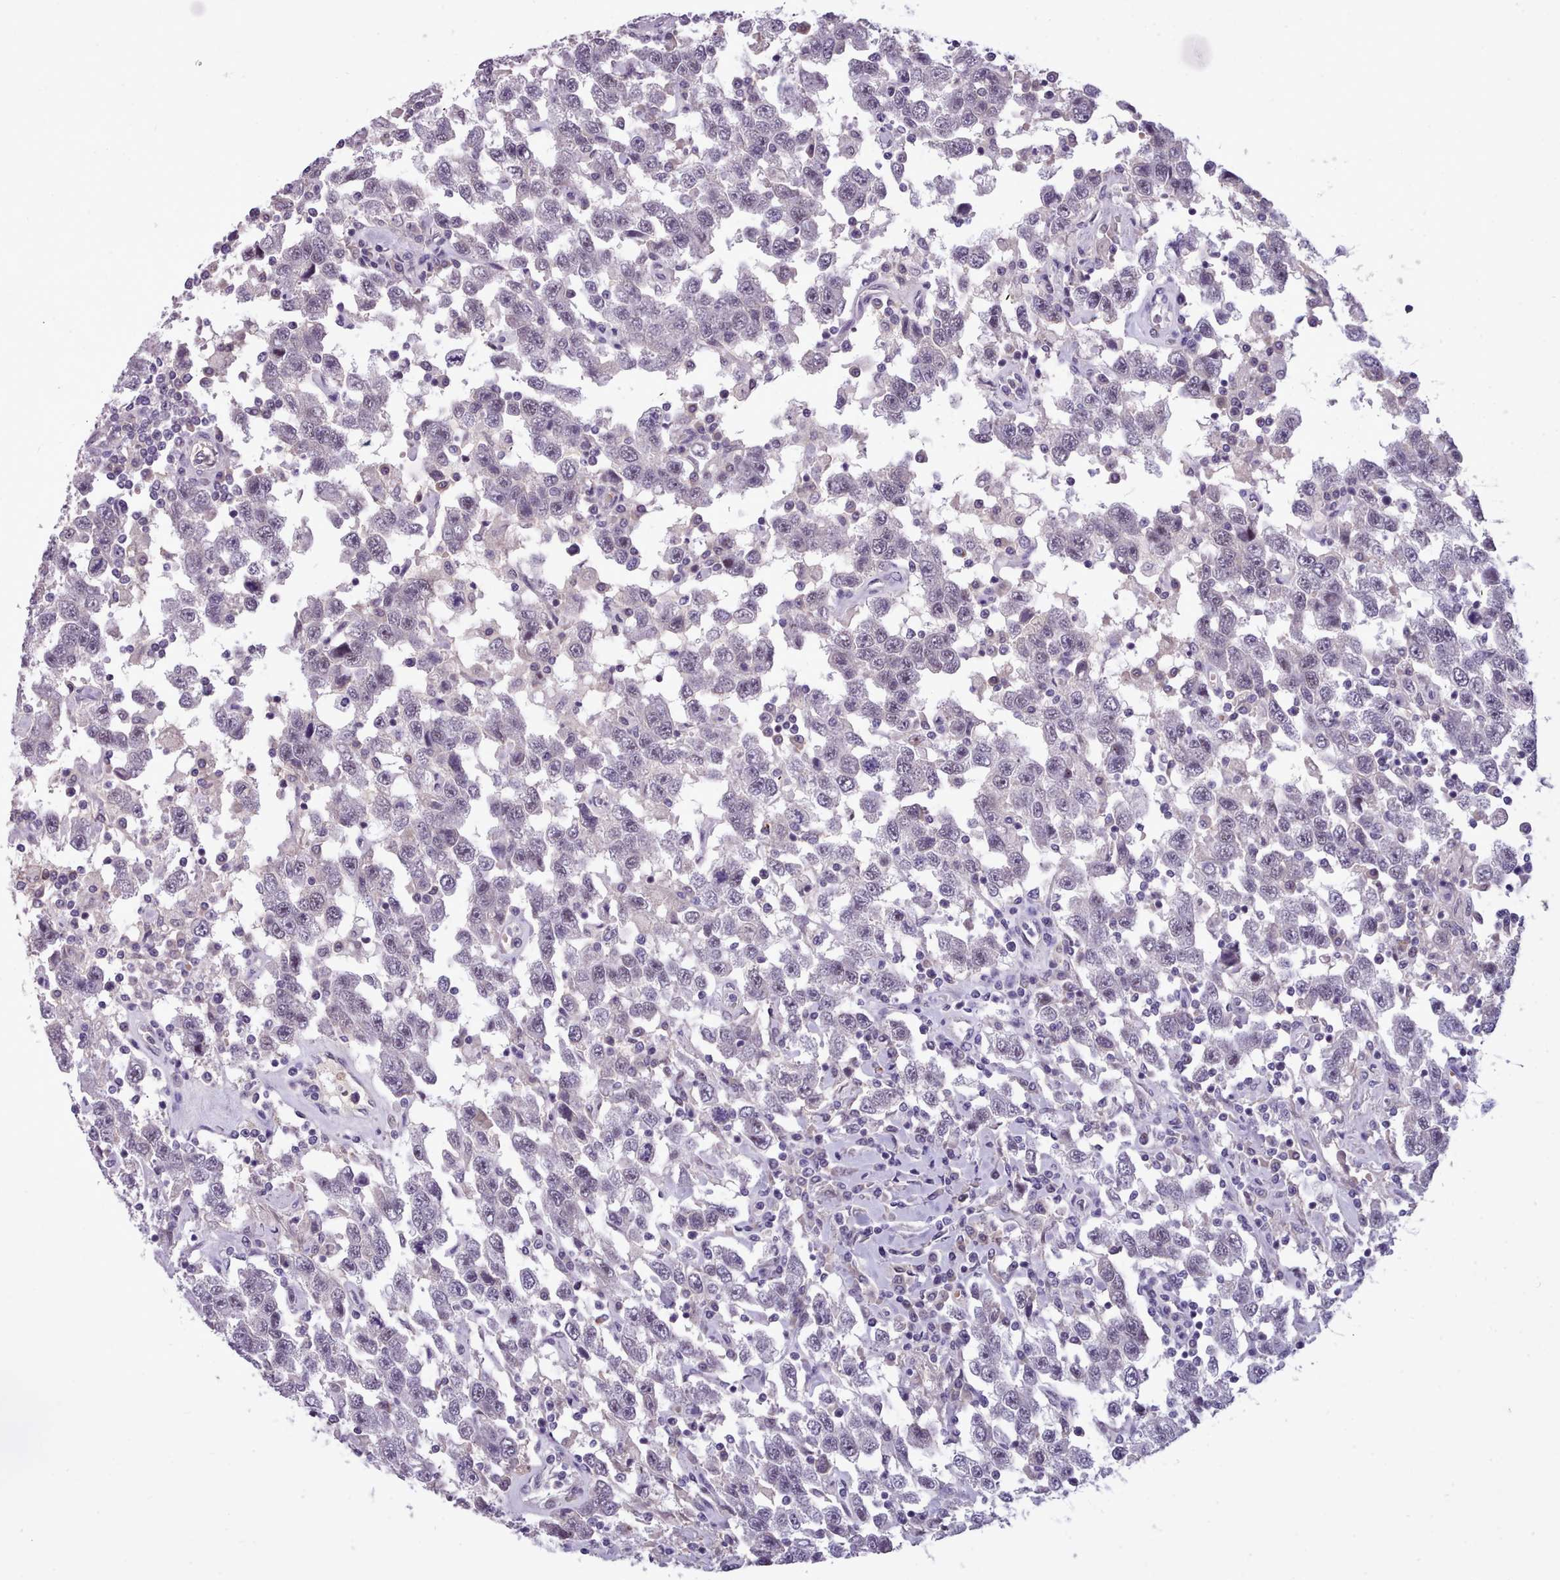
{"staining": {"intensity": "negative", "quantity": "none", "location": "none"}, "tissue": "testis cancer", "cell_type": "Tumor cells", "image_type": "cancer", "snomed": [{"axis": "morphology", "description": "Seminoma, NOS"}, {"axis": "topography", "description": "Testis"}], "caption": "The image shows no staining of tumor cells in testis cancer. (DAB (3,3'-diaminobenzidine) immunohistochemistry (IHC) visualized using brightfield microscopy, high magnification).", "gene": "KCTD16", "patient": {"sex": "male", "age": 41}}